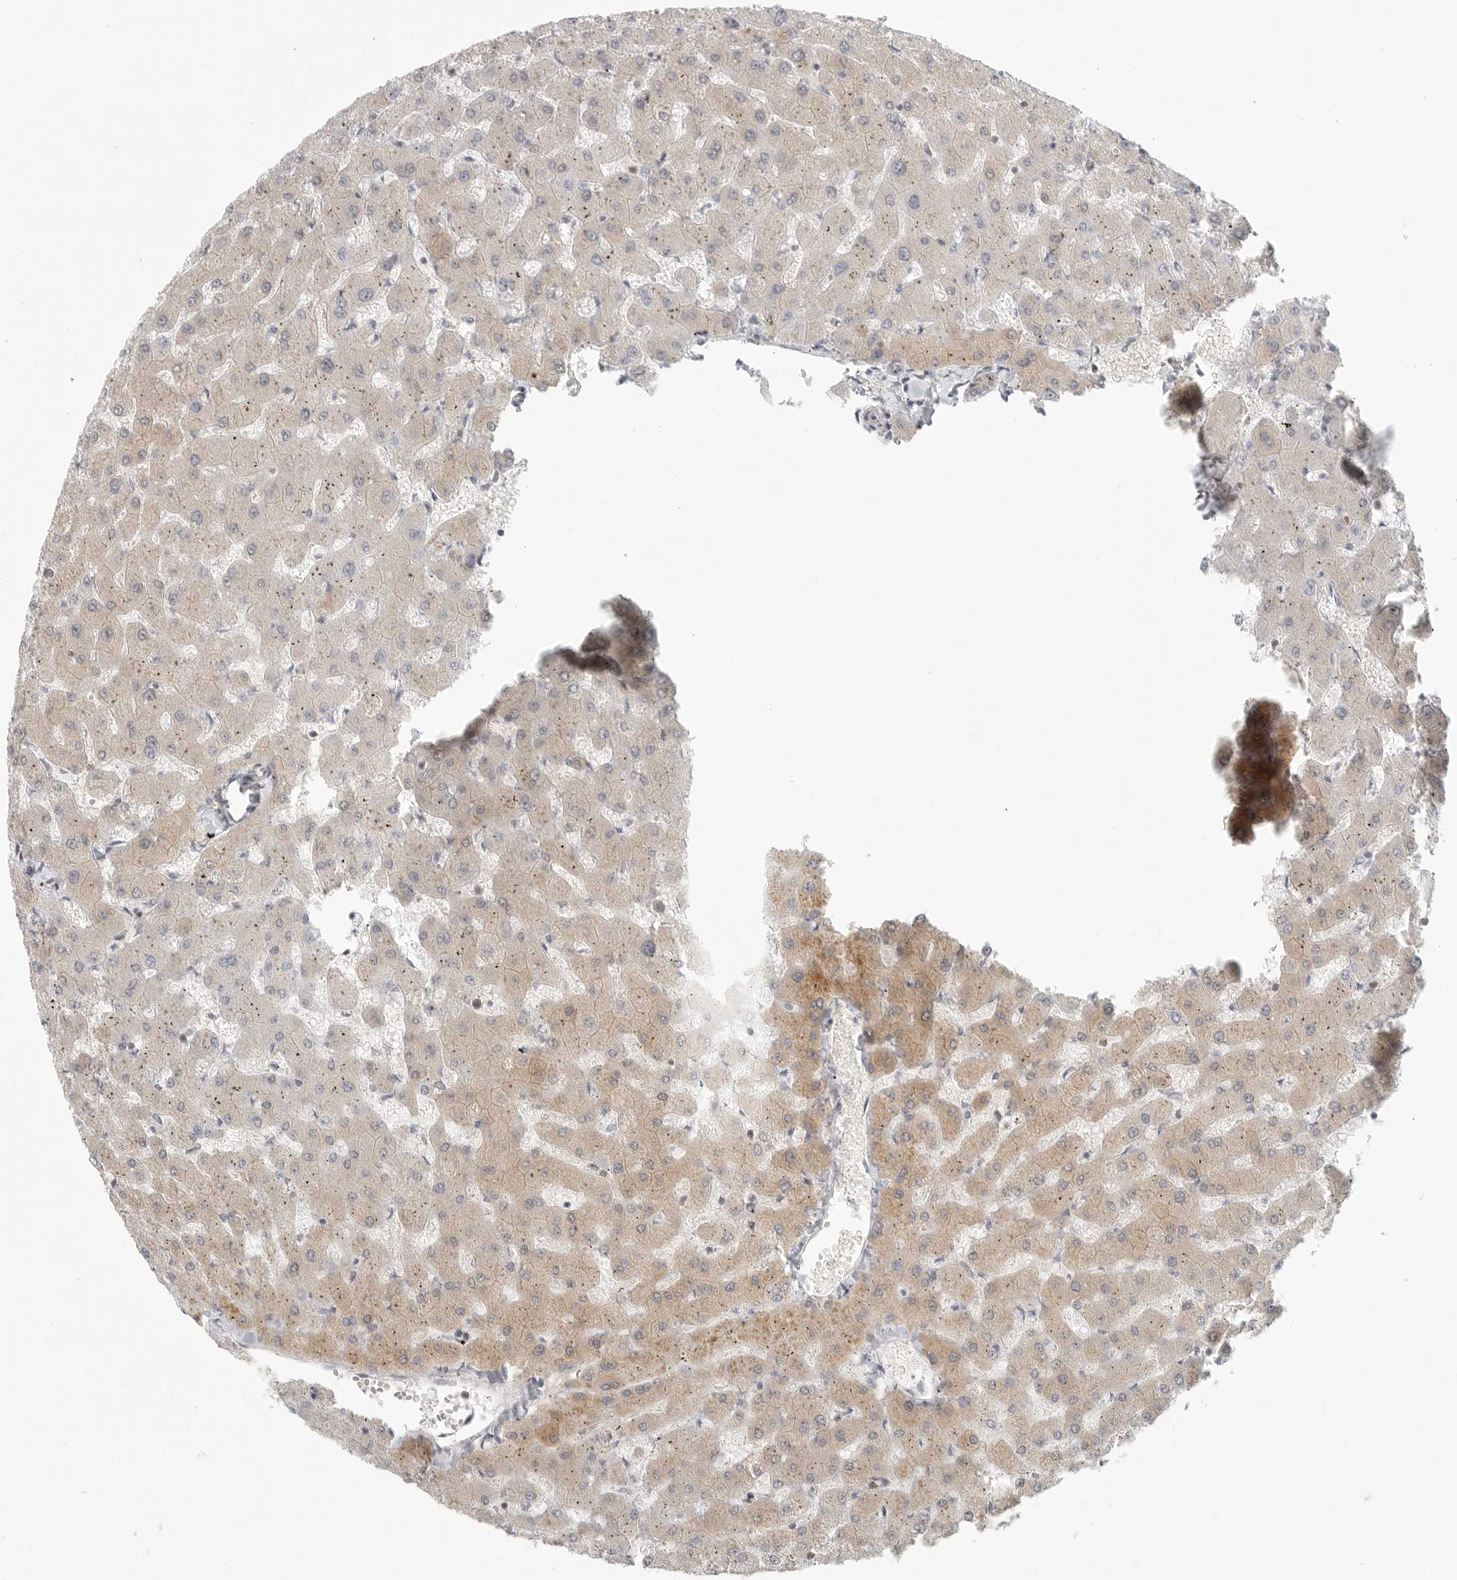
{"staining": {"intensity": "negative", "quantity": "none", "location": "none"}, "tissue": "liver", "cell_type": "Cholangiocytes", "image_type": "normal", "snomed": [{"axis": "morphology", "description": "Normal tissue, NOS"}, {"axis": "topography", "description": "Liver"}], "caption": "IHC histopathology image of normal liver stained for a protein (brown), which reveals no positivity in cholangiocytes. (Stains: DAB immunohistochemistry with hematoxylin counter stain, Microscopy: brightfield microscopy at high magnification).", "gene": "HDAC6", "patient": {"sex": "female", "age": 63}}